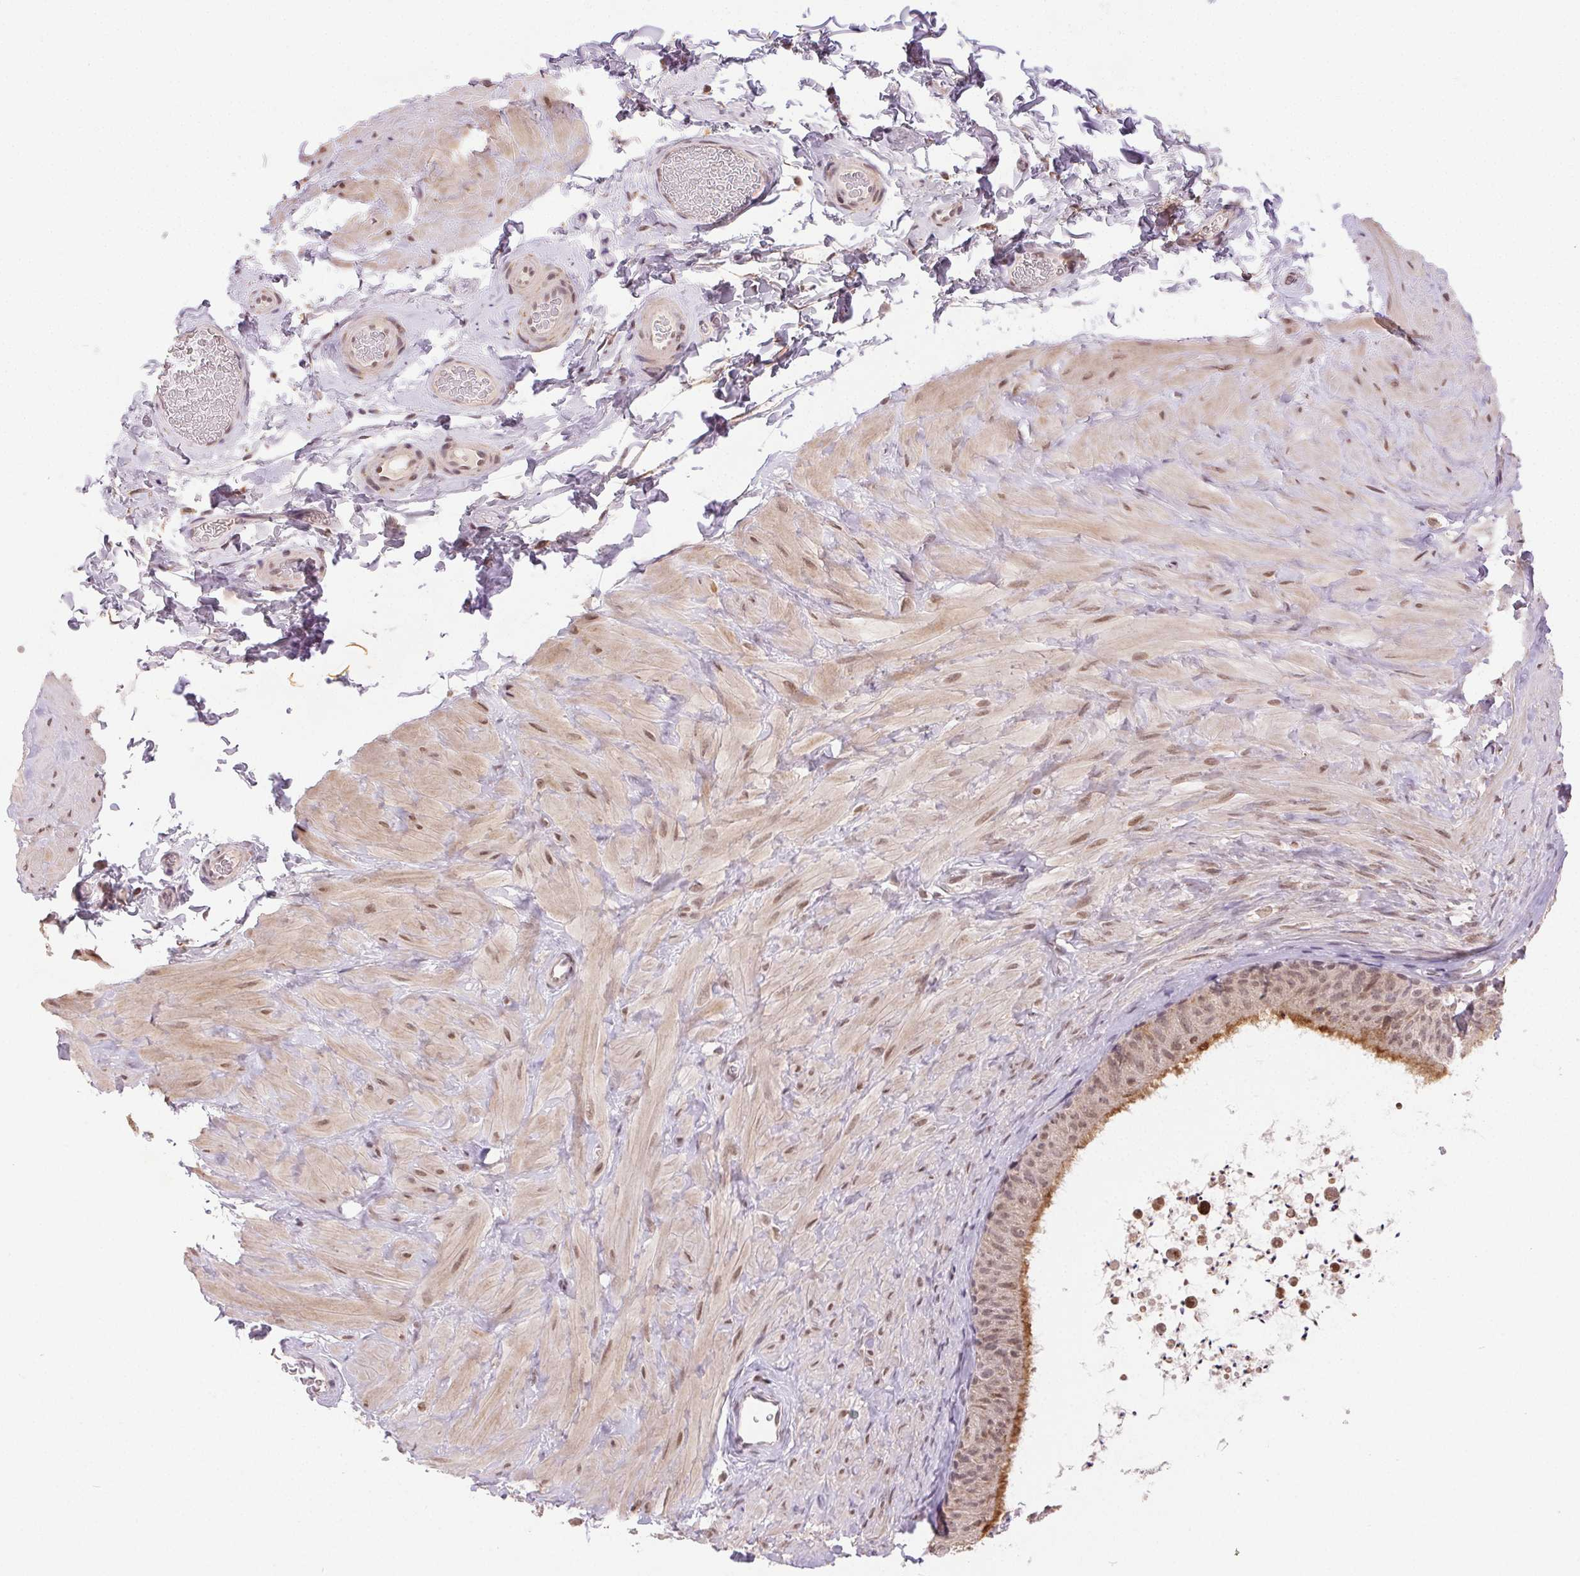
{"staining": {"intensity": "weak", "quantity": ">75%", "location": "nuclear"}, "tissue": "epididymis", "cell_type": "Glandular cells", "image_type": "normal", "snomed": [{"axis": "morphology", "description": "Normal tissue, NOS"}, {"axis": "topography", "description": "Epididymis, spermatic cord, NOS"}, {"axis": "topography", "description": "Epididymis"}], "caption": "Weak nuclear staining for a protein is present in about >75% of glandular cells of normal epididymis using immunohistochemistry.", "gene": "PIWIL4", "patient": {"sex": "male", "age": 31}}